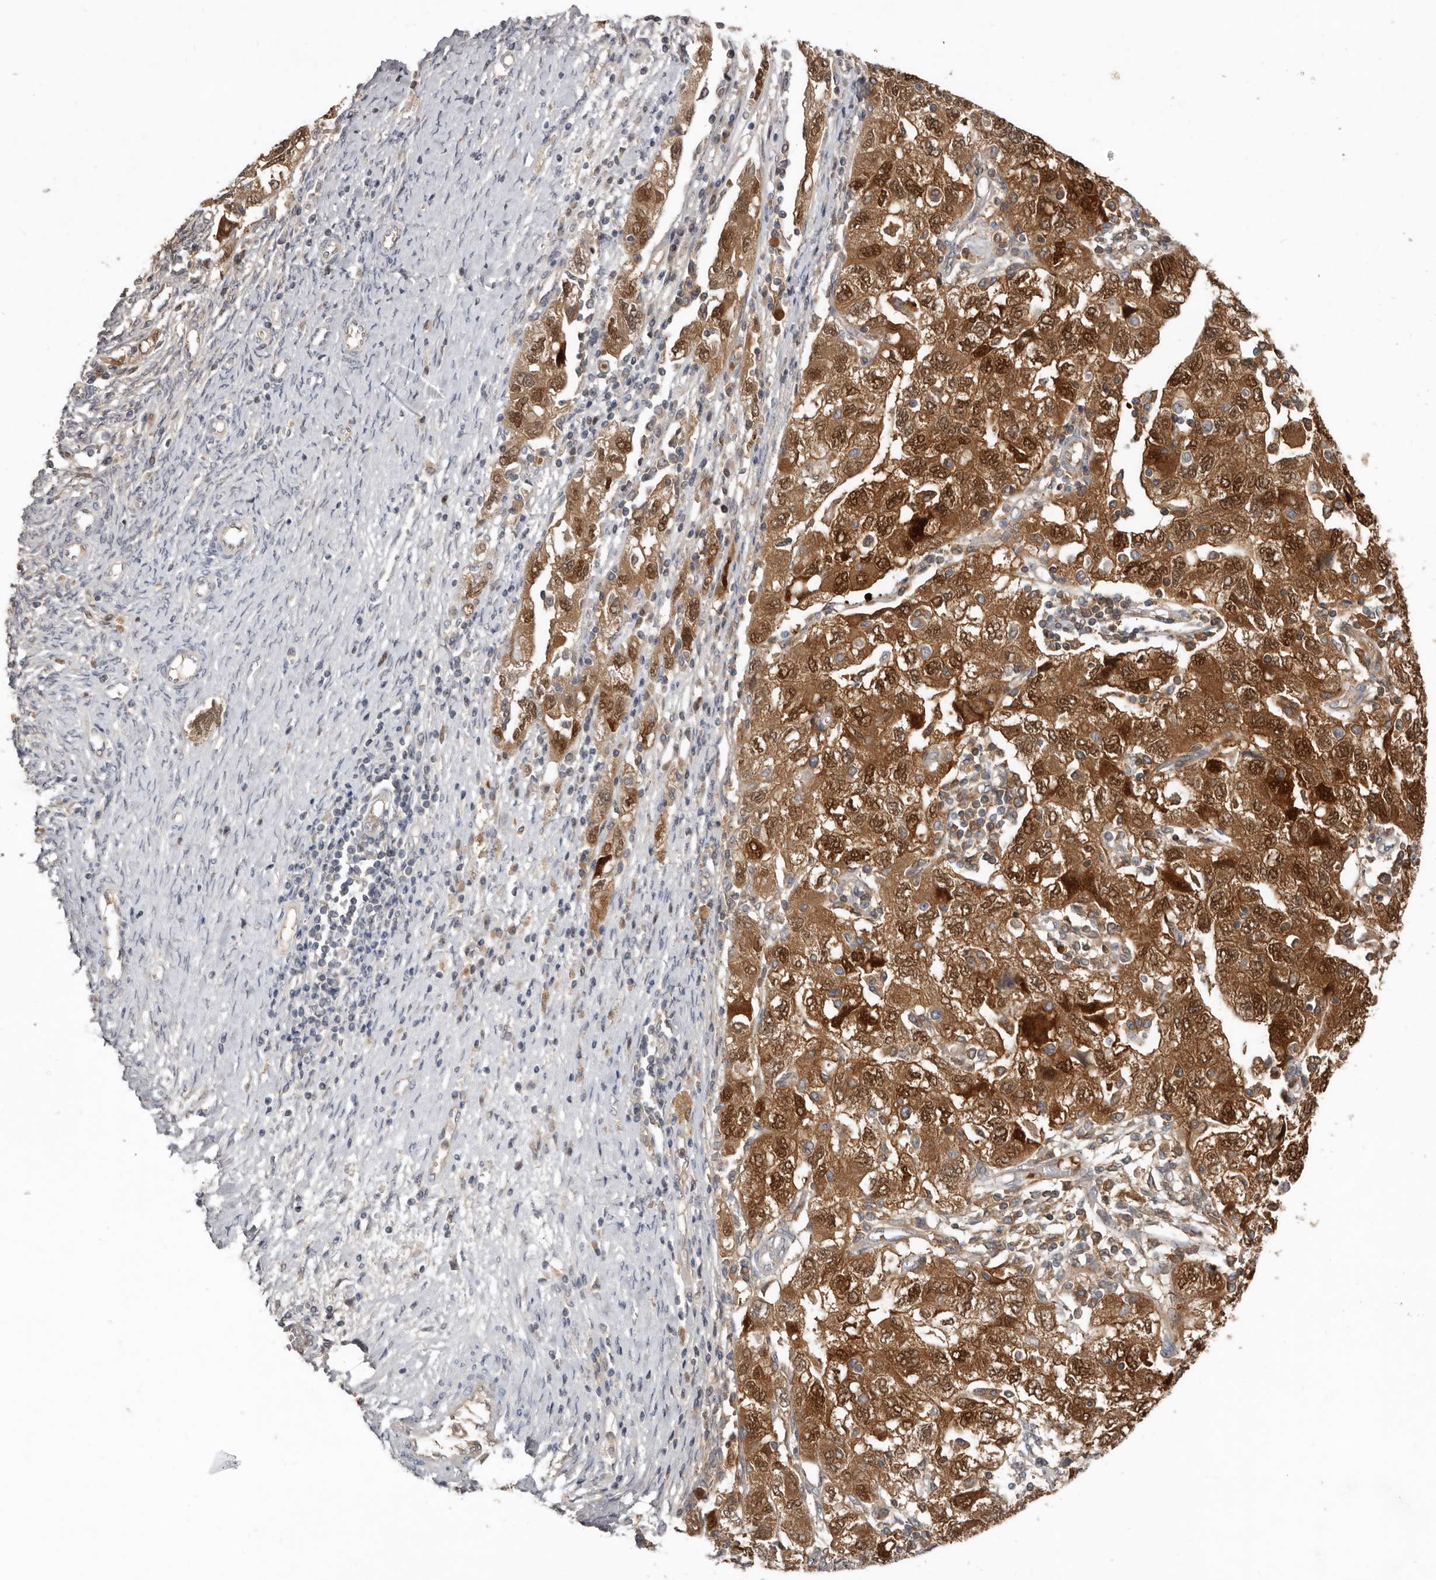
{"staining": {"intensity": "moderate", "quantity": ">75%", "location": "cytoplasmic/membranous,nuclear"}, "tissue": "ovarian cancer", "cell_type": "Tumor cells", "image_type": "cancer", "snomed": [{"axis": "morphology", "description": "Carcinoma, NOS"}, {"axis": "morphology", "description": "Cystadenocarcinoma, serous, NOS"}, {"axis": "topography", "description": "Ovary"}], "caption": "Immunohistochemistry of ovarian cancer (serous cystadenocarcinoma) reveals medium levels of moderate cytoplasmic/membranous and nuclear positivity in approximately >75% of tumor cells.", "gene": "RBKS", "patient": {"sex": "female", "age": 69}}